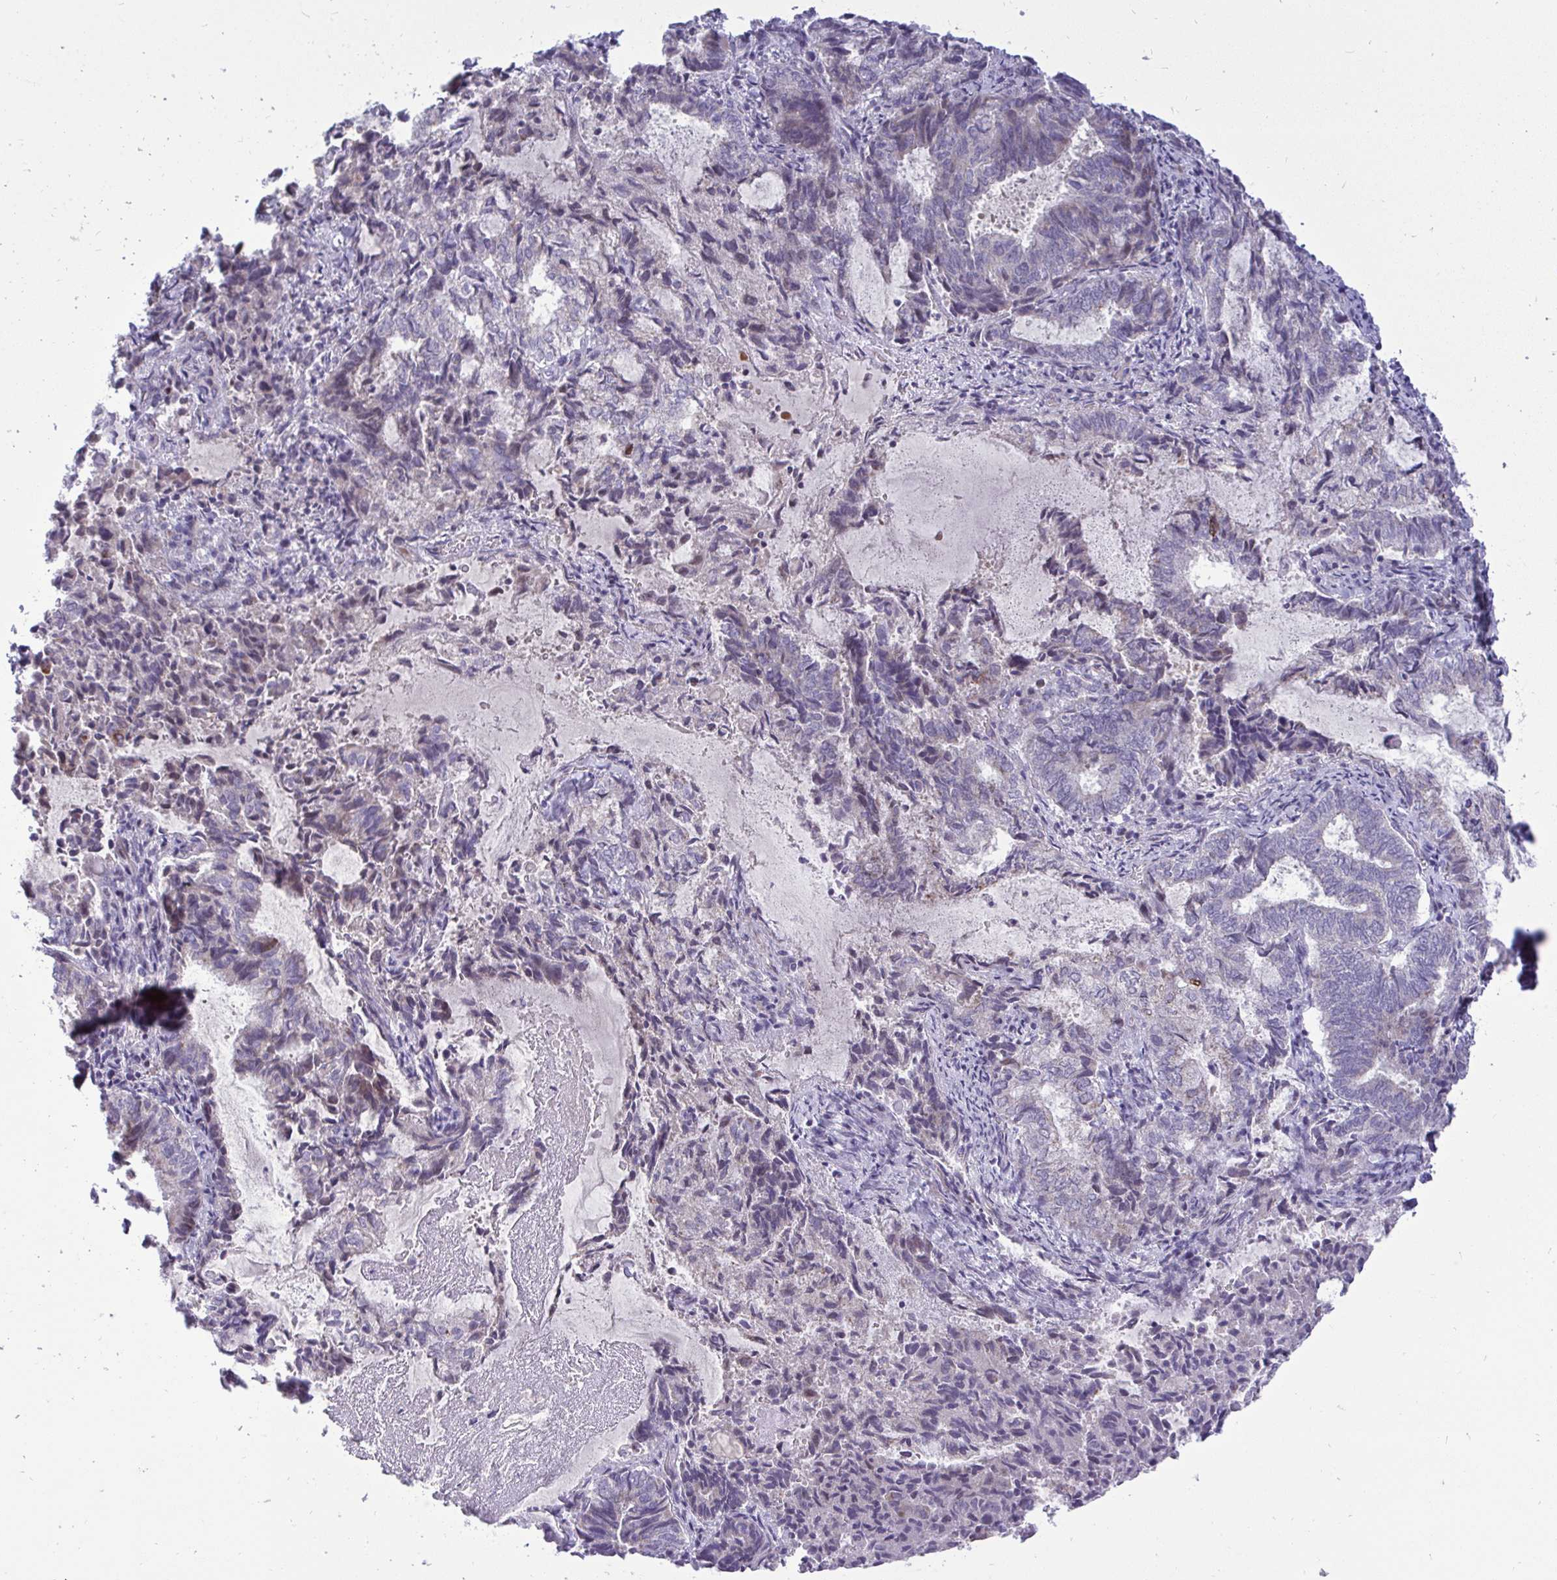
{"staining": {"intensity": "negative", "quantity": "none", "location": "none"}, "tissue": "endometrial cancer", "cell_type": "Tumor cells", "image_type": "cancer", "snomed": [{"axis": "morphology", "description": "Adenocarcinoma, NOS"}, {"axis": "topography", "description": "Endometrium"}], "caption": "Endometrial cancer (adenocarcinoma) was stained to show a protein in brown. There is no significant expression in tumor cells. (DAB (3,3'-diaminobenzidine) immunohistochemistry (IHC), high magnification).", "gene": "EPOP", "patient": {"sex": "female", "age": 80}}